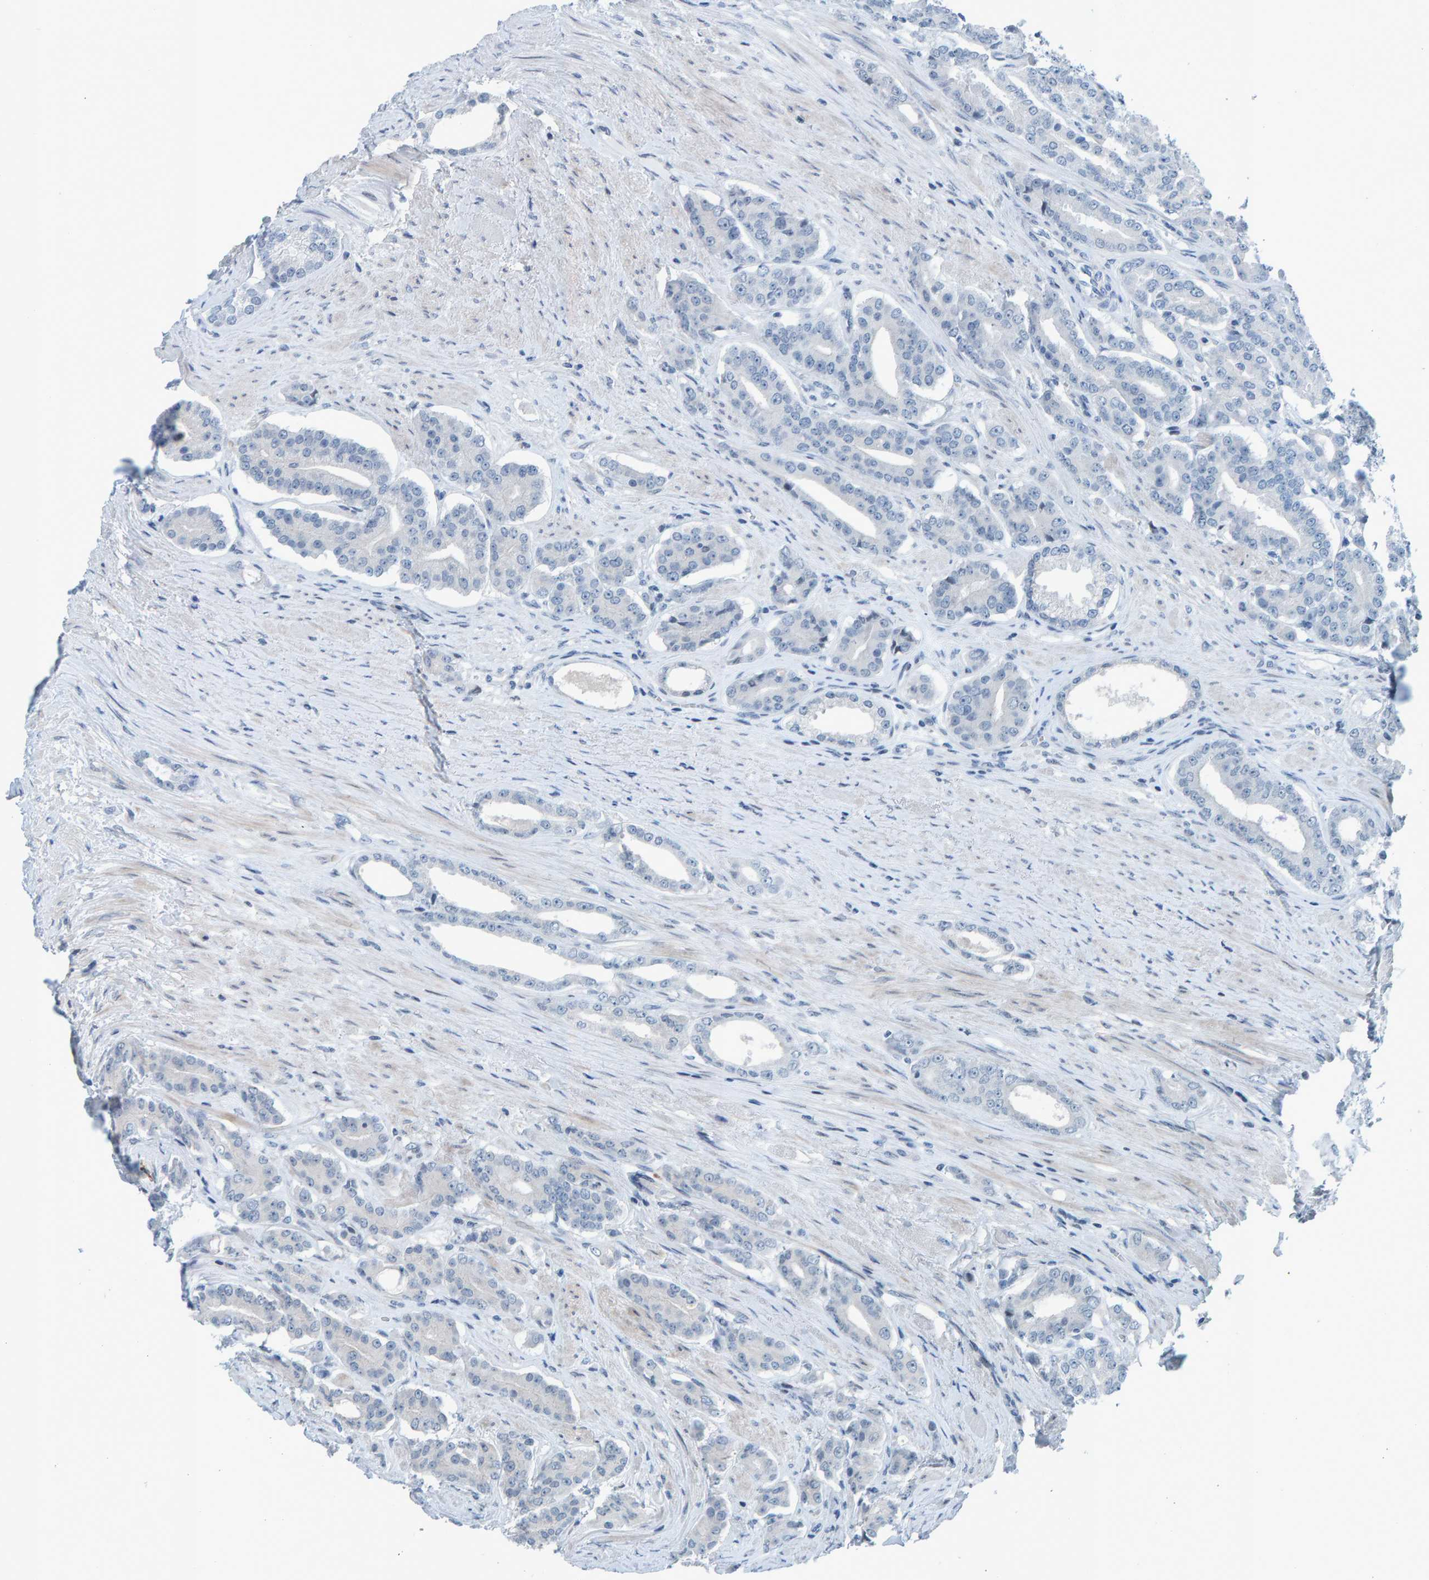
{"staining": {"intensity": "negative", "quantity": "none", "location": "none"}, "tissue": "prostate cancer", "cell_type": "Tumor cells", "image_type": "cancer", "snomed": [{"axis": "morphology", "description": "Adenocarcinoma, High grade"}, {"axis": "topography", "description": "Prostate"}], "caption": "Immunohistochemistry (IHC) photomicrograph of prostate cancer (high-grade adenocarcinoma) stained for a protein (brown), which shows no staining in tumor cells.", "gene": "CNP", "patient": {"sex": "male", "age": 71}}